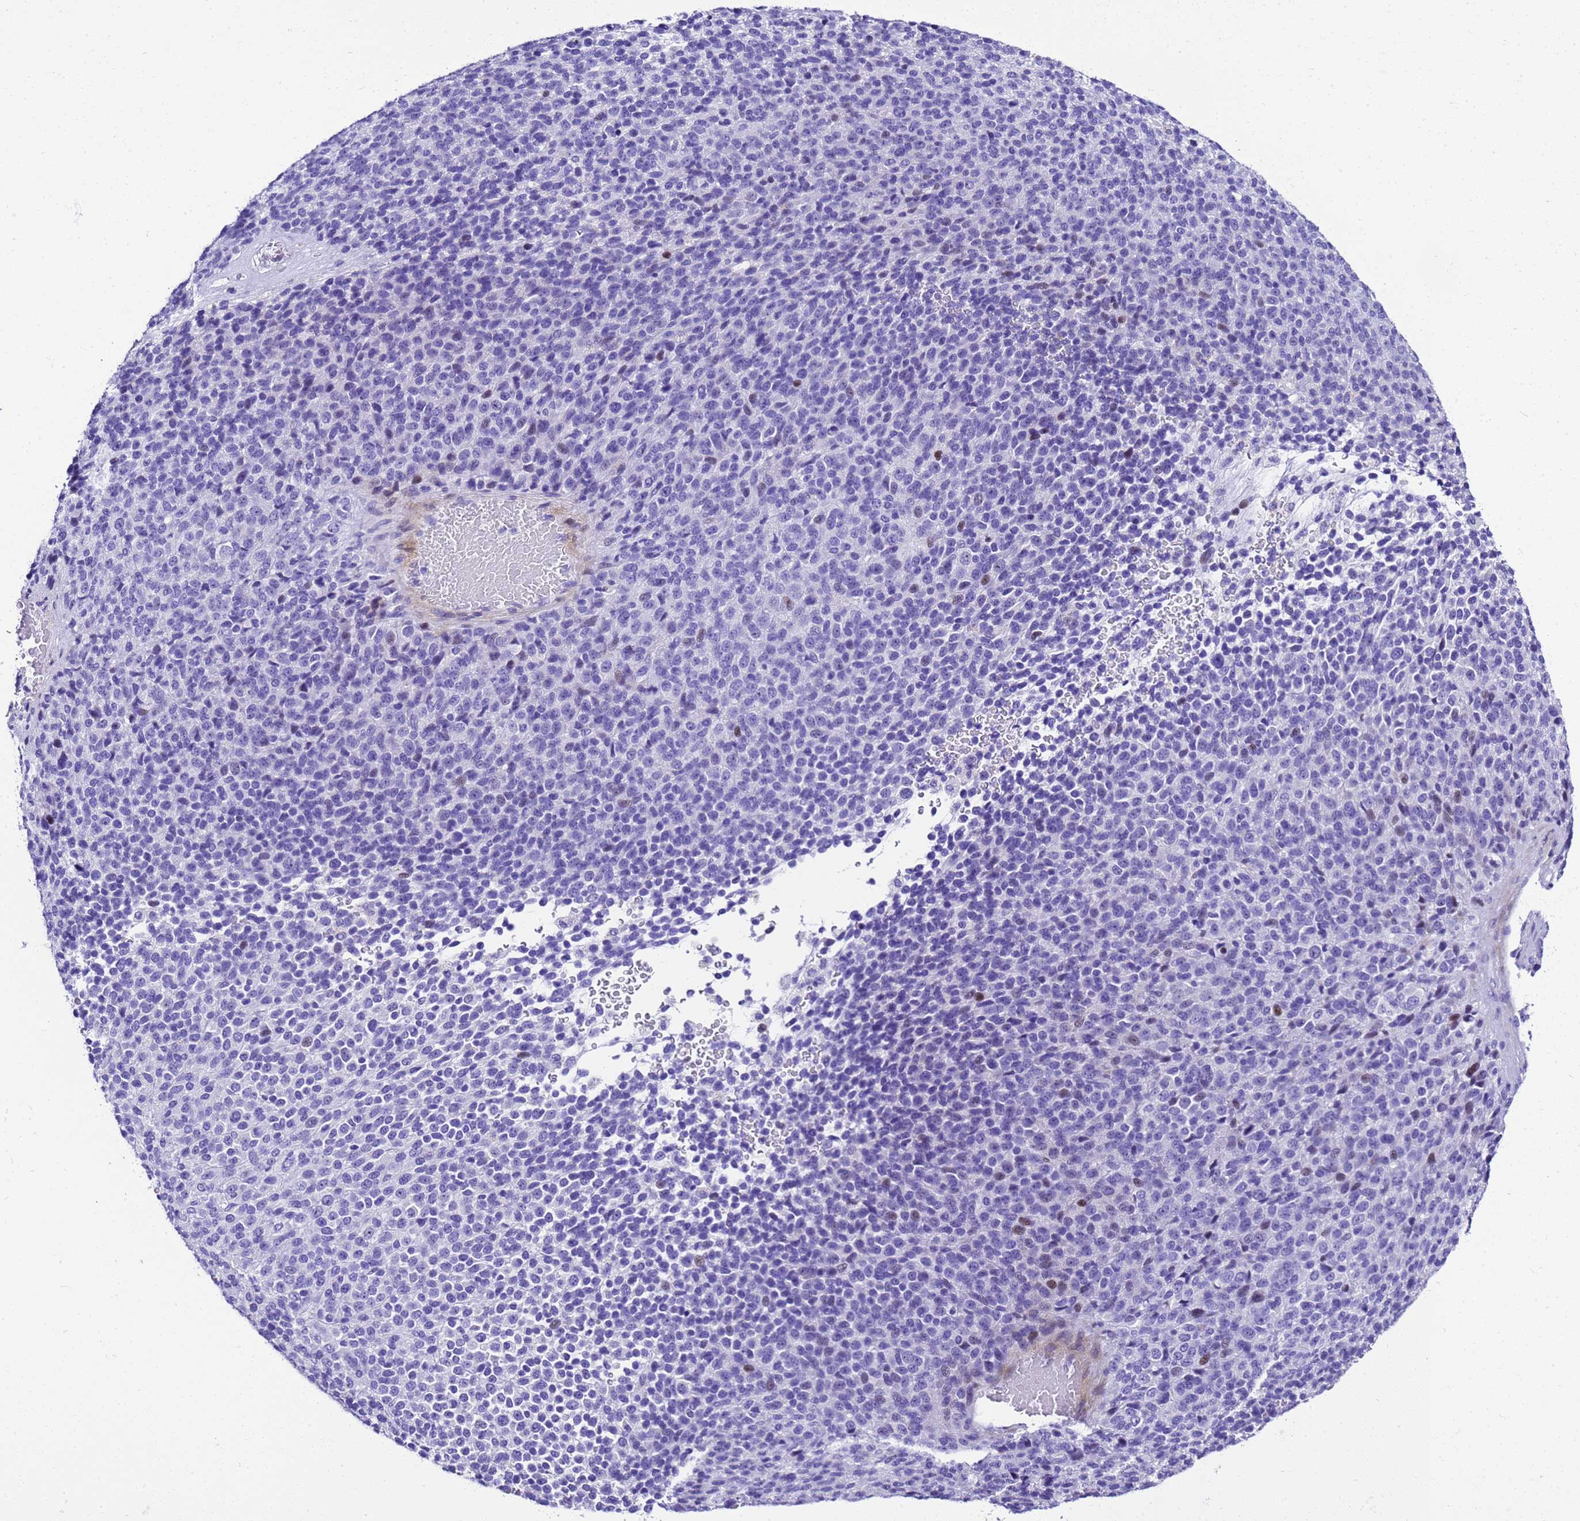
{"staining": {"intensity": "negative", "quantity": "none", "location": "none"}, "tissue": "melanoma", "cell_type": "Tumor cells", "image_type": "cancer", "snomed": [{"axis": "morphology", "description": "Malignant melanoma, Metastatic site"}, {"axis": "topography", "description": "Brain"}], "caption": "The immunohistochemistry (IHC) image has no significant staining in tumor cells of melanoma tissue. Nuclei are stained in blue.", "gene": "UGT2B10", "patient": {"sex": "female", "age": 56}}